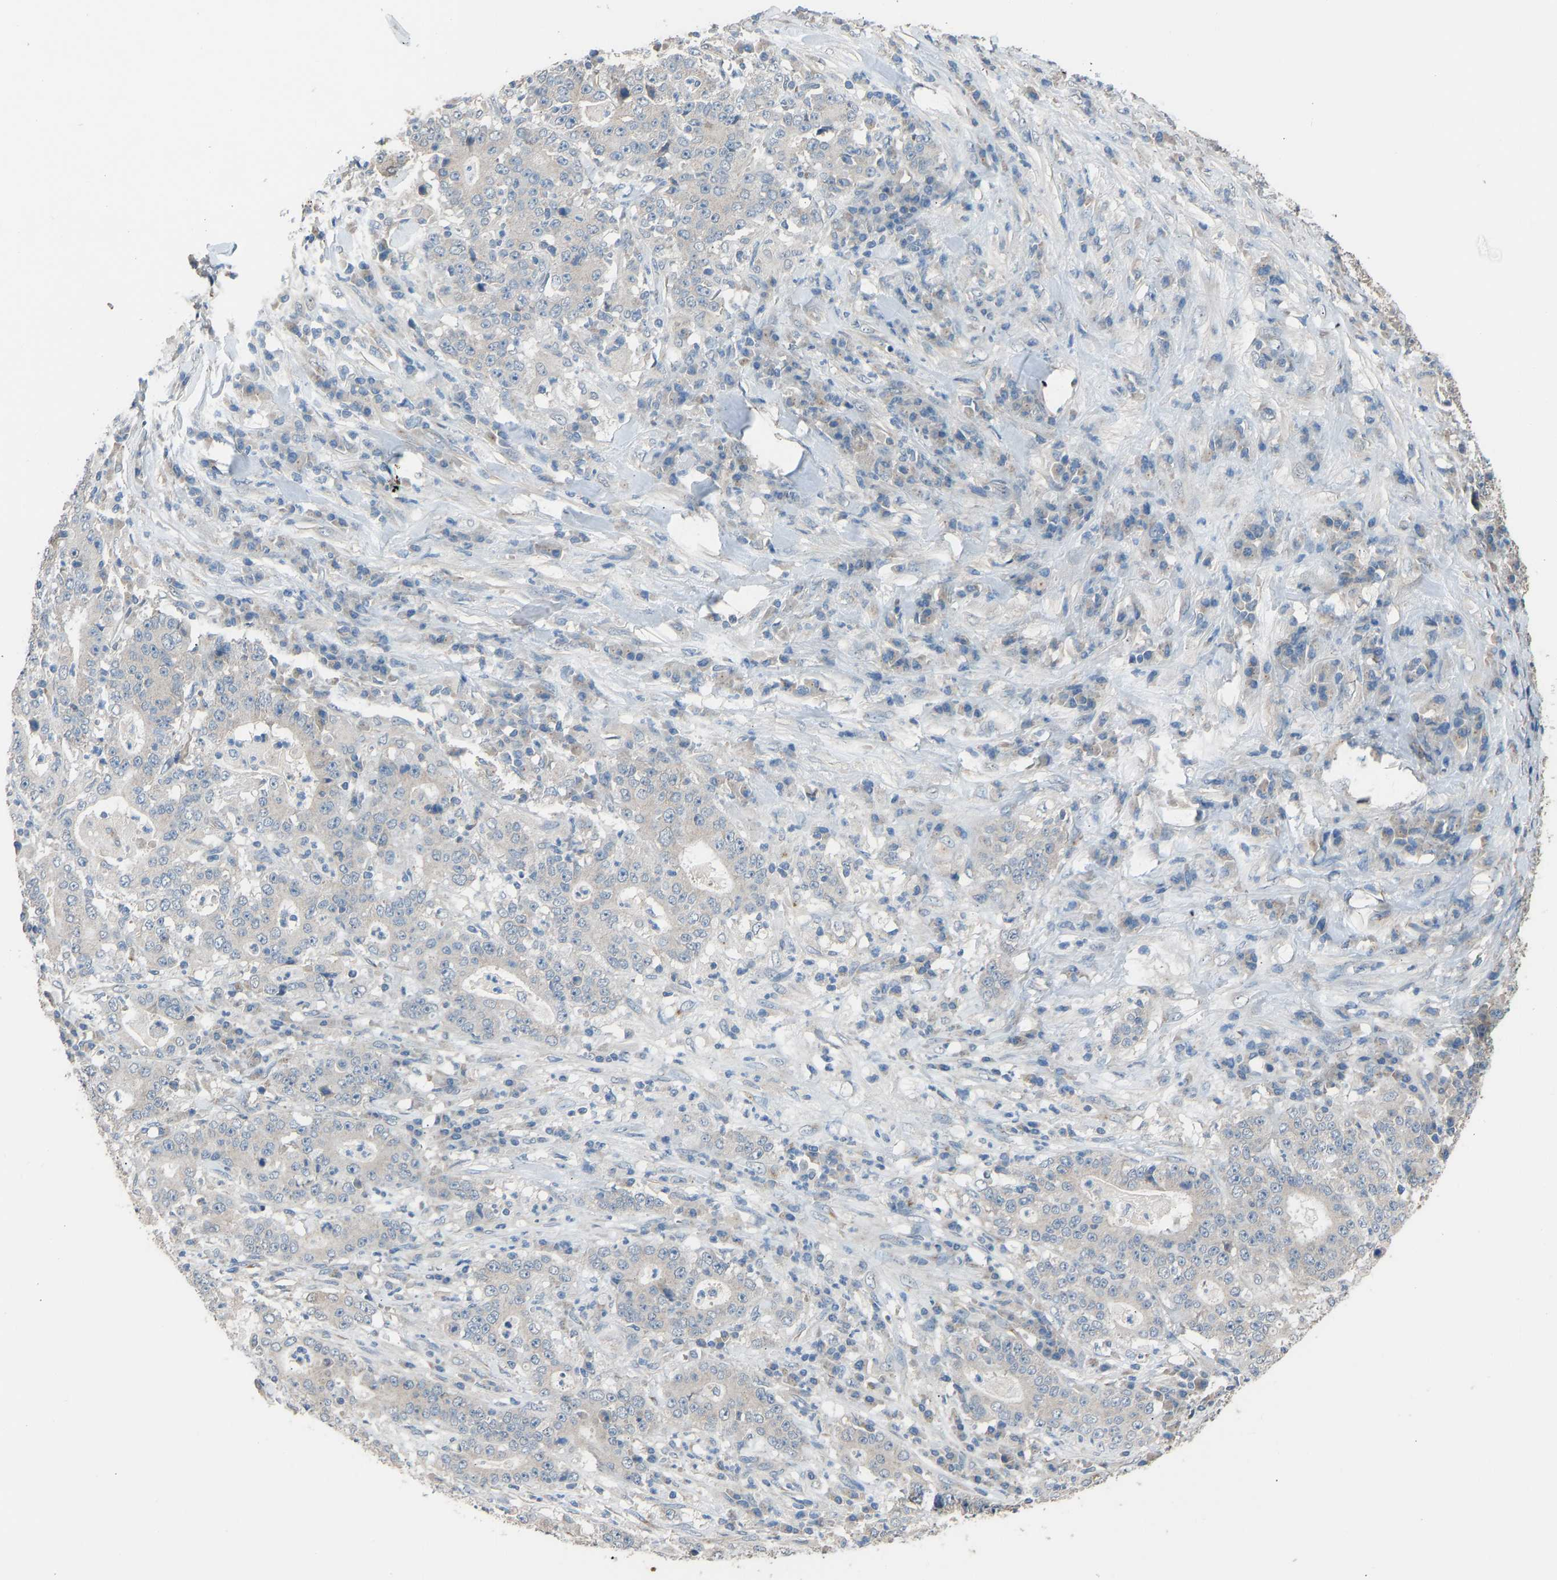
{"staining": {"intensity": "negative", "quantity": "none", "location": "none"}, "tissue": "stomach cancer", "cell_type": "Tumor cells", "image_type": "cancer", "snomed": [{"axis": "morphology", "description": "Normal tissue, NOS"}, {"axis": "morphology", "description": "Adenocarcinoma, NOS"}, {"axis": "topography", "description": "Stomach, upper"}, {"axis": "topography", "description": "Stomach"}], "caption": "Stomach cancer was stained to show a protein in brown. There is no significant staining in tumor cells. (DAB immunohistochemistry with hematoxylin counter stain).", "gene": "SLC43A1", "patient": {"sex": "male", "age": 59}}